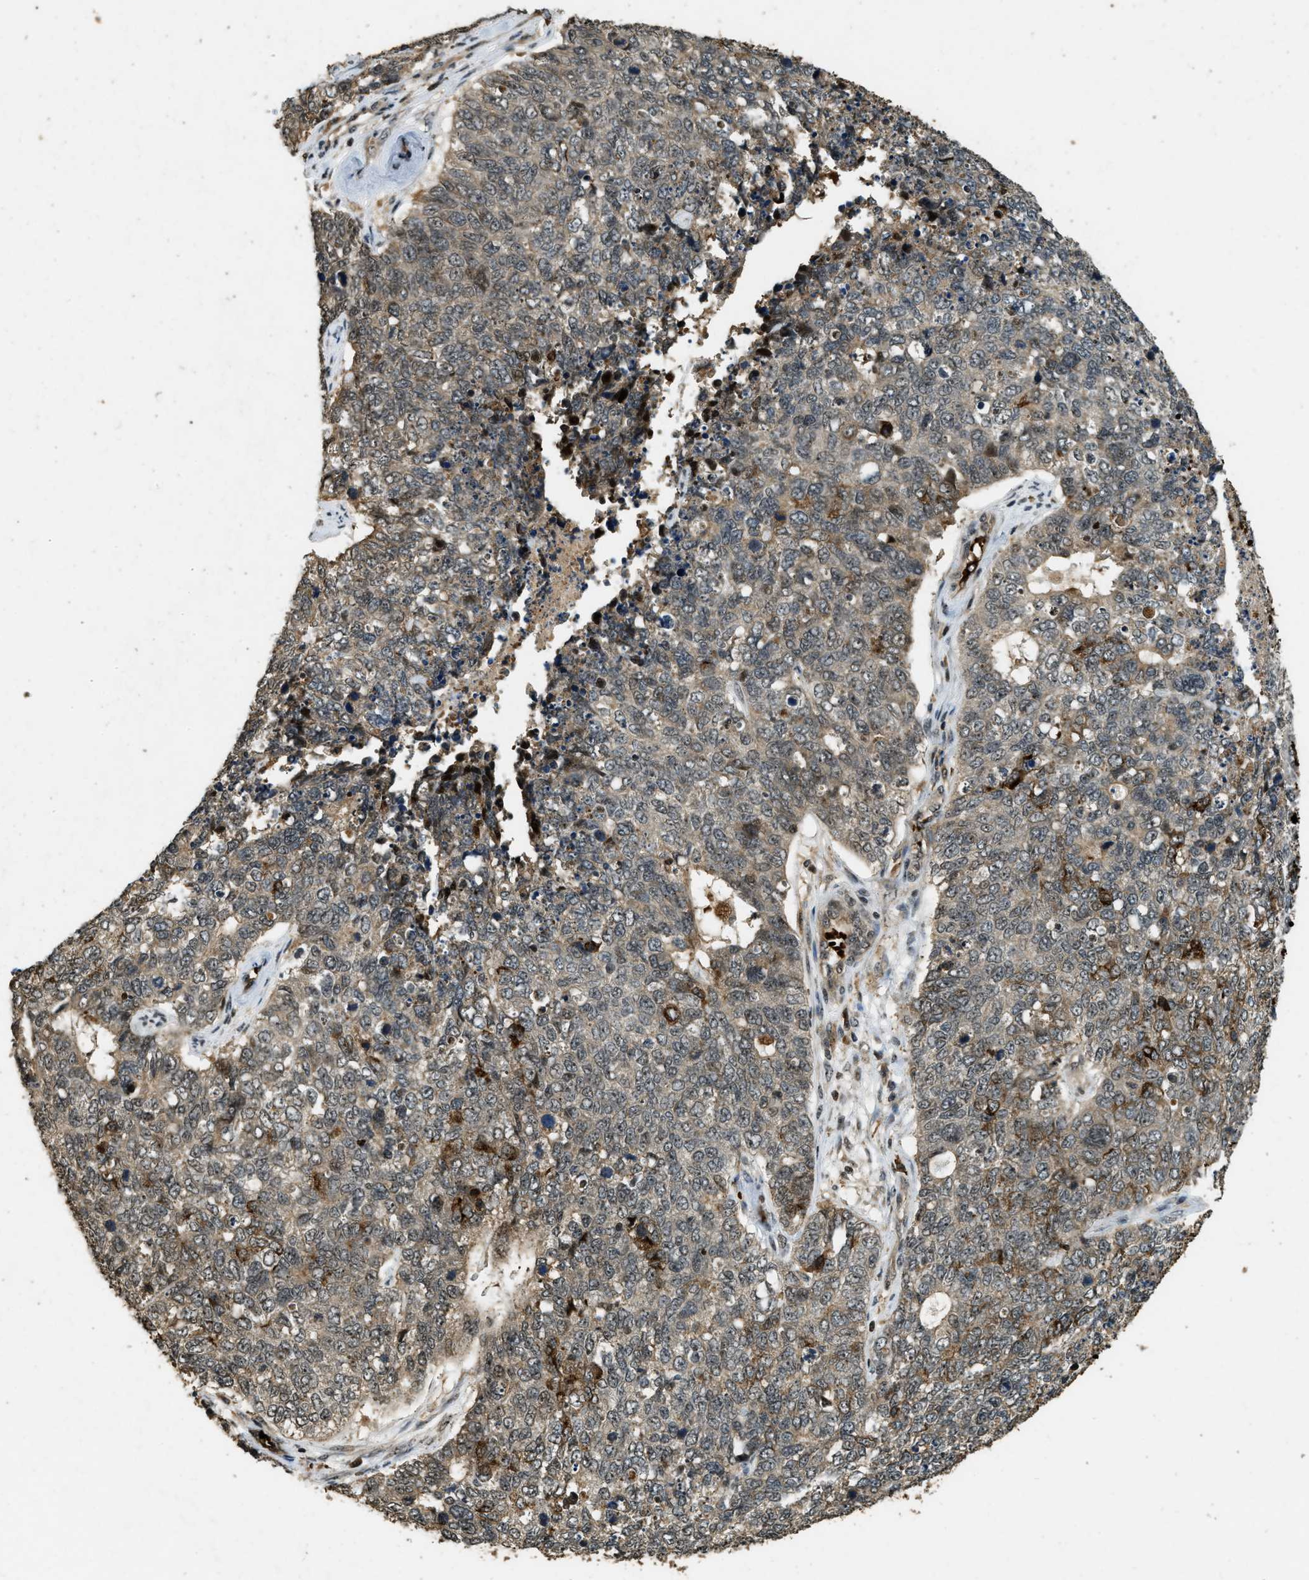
{"staining": {"intensity": "weak", "quantity": ">75%", "location": "cytoplasmic/membranous"}, "tissue": "cervical cancer", "cell_type": "Tumor cells", "image_type": "cancer", "snomed": [{"axis": "morphology", "description": "Squamous cell carcinoma, NOS"}, {"axis": "topography", "description": "Cervix"}], "caption": "Human squamous cell carcinoma (cervical) stained for a protein (brown) shows weak cytoplasmic/membranous positive expression in approximately >75% of tumor cells.", "gene": "RNF141", "patient": {"sex": "female", "age": 63}}